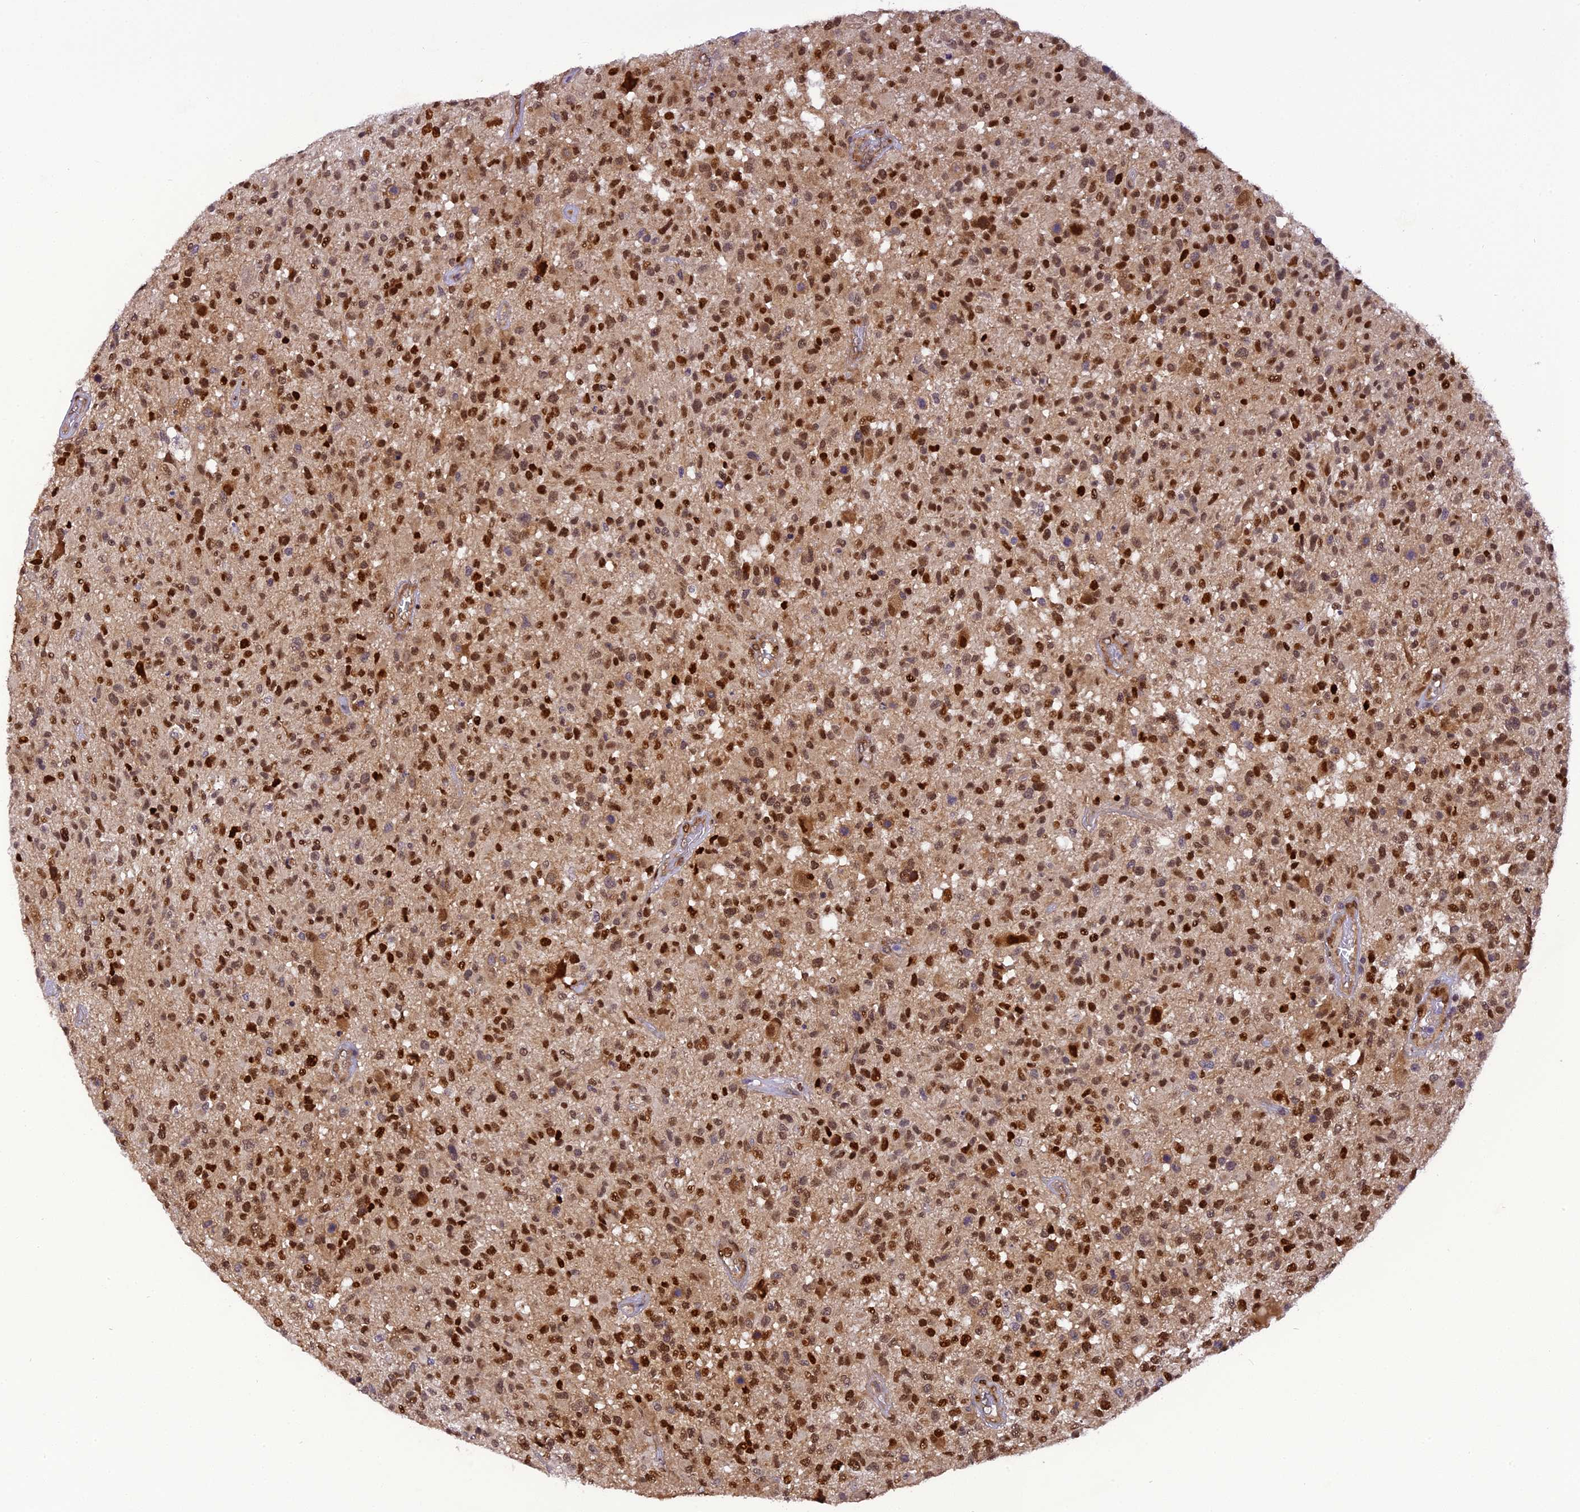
{"staining": {"intensity": "moderate", "quantity": ">75%", "location": "nuclear"}, "tissue": "glioma", "cell_type": "Tumor cells", "image_type": "cancer", "snomed": [{"axis": "morphology", "description": "Glioma, malignant, High grade"}, {"axis": "morphology", "description": "Glioblastoma, NOS"}, {"axis": "topography", "description": "Brain"}], "caption": "Glioblastoma stained for a protein (brown) exhibits moderate nuclear positive positivity in approximately >75% of tumor cells.", "gene": "MICALL1", "patient": {"sex": "male", "age": 60}}